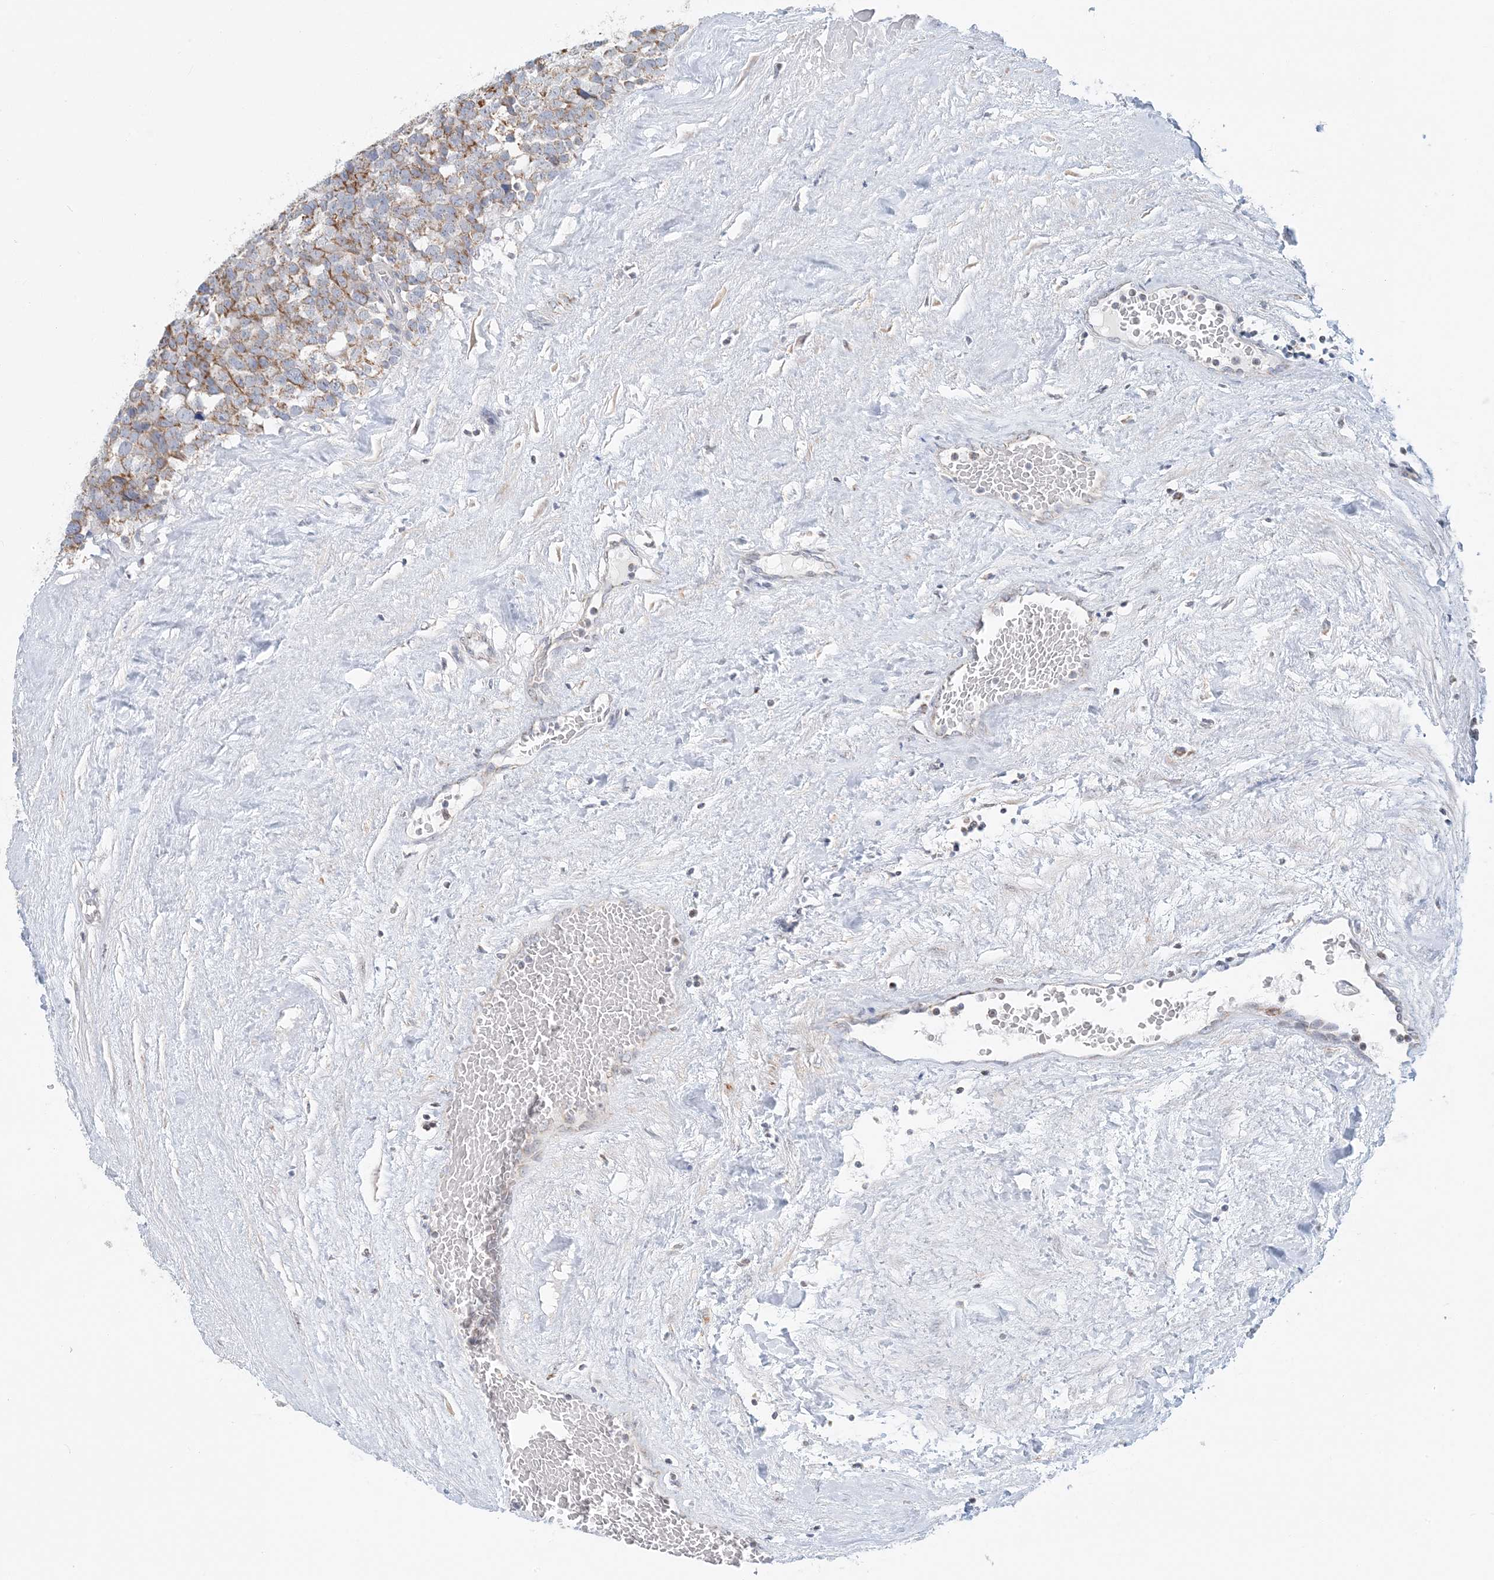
{"staining": {"intensity": "moderate", "quantity": ">75%", "location": "cytoplasmic/membranous"}, "tissue": "testis cancer", "cell_type": "Tumor cells", "image_type": "cancer", "snomed": [{"axis": "morphology", "description": "Seminoma, NOS"}, {"axis": "topography", "description": "Testis"}], "caption": "Brown immunohistochemical staining in testis seminoma demonstrates moderate cytoplasmic/membranous expression in approximately >75% of tumor cells.", "gene": "BDH1", "patient": {"sex": "male", "age": 71}}